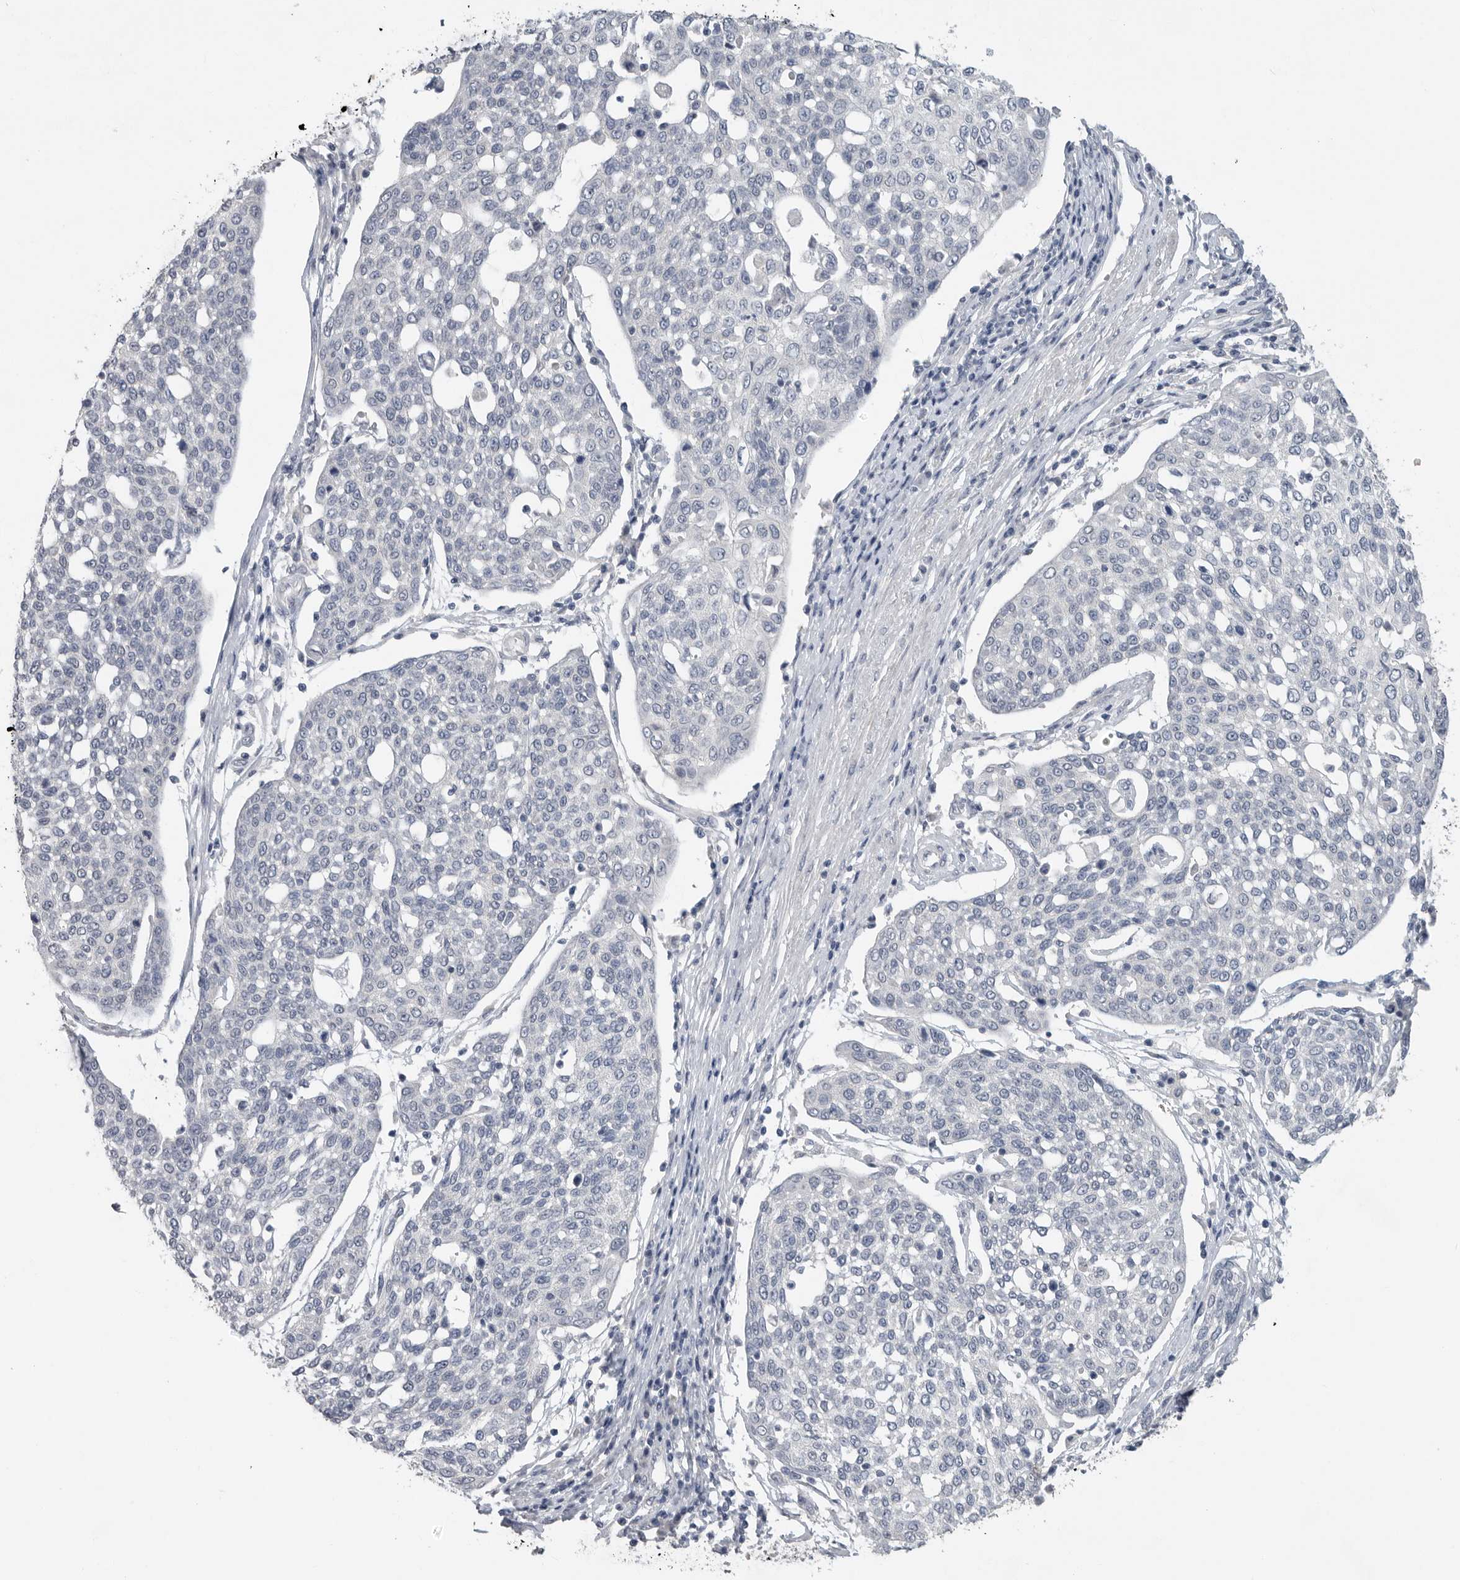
{"staining": {"intensity": "negative", "quantity": "none", "location": "none"}, "tissue": "cervical cancer", "cell_type": "Tumor cells", "image_type": "cancer", "snomed": [{"axis": "morphology", "description": "Squamous cell carcinoma, NOS"}, {"axis": "topography", "description": "Cervix"}], "caption": "A histopathology image of human cervical squamous cell carcinoma is negative for staining in tumor cells.", "gene": "REG4", "patient": {"sex": "female", "age": 34}}